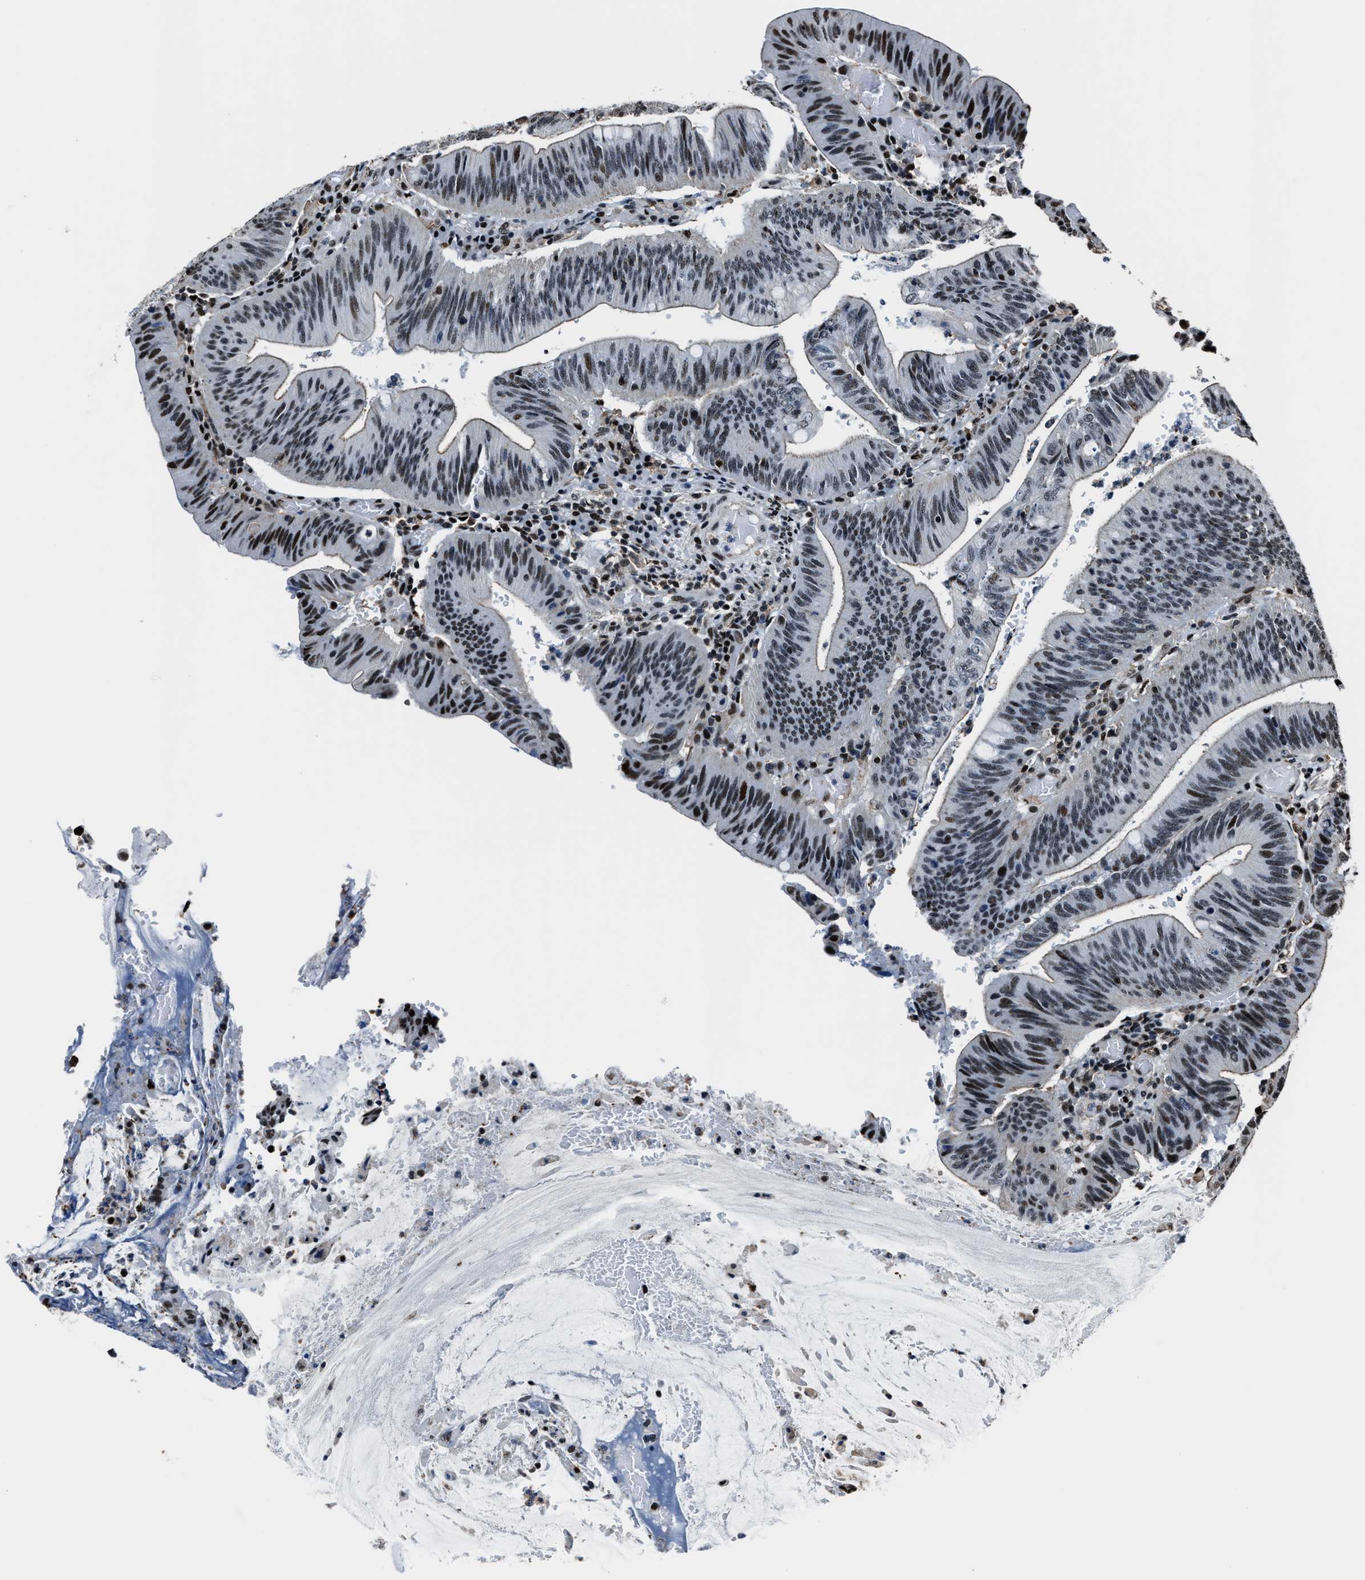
{"staining": {"intensity": "moderate", "quantity": ">75%", "location": "nuclear"}, "tissue": "colorectal cancer", "cell_type": "Tumor cells", "image_type": "cancer", "snomed": [{"axis": "morphology", "description": "Normal tissue, NOS"}, {"axis": "morphology", "description": "Adenocarcinoma, NOS"}, {"axis": "topography", "description": "Rectum"}], "caption": "Immunohistochemical staining of adenocarcinoma (colorectal) shows moderate nuclear protein expression in about >75% of tumor cells.", "gene": "PPIE", "patient": {"sex": "female", "age": 66}}